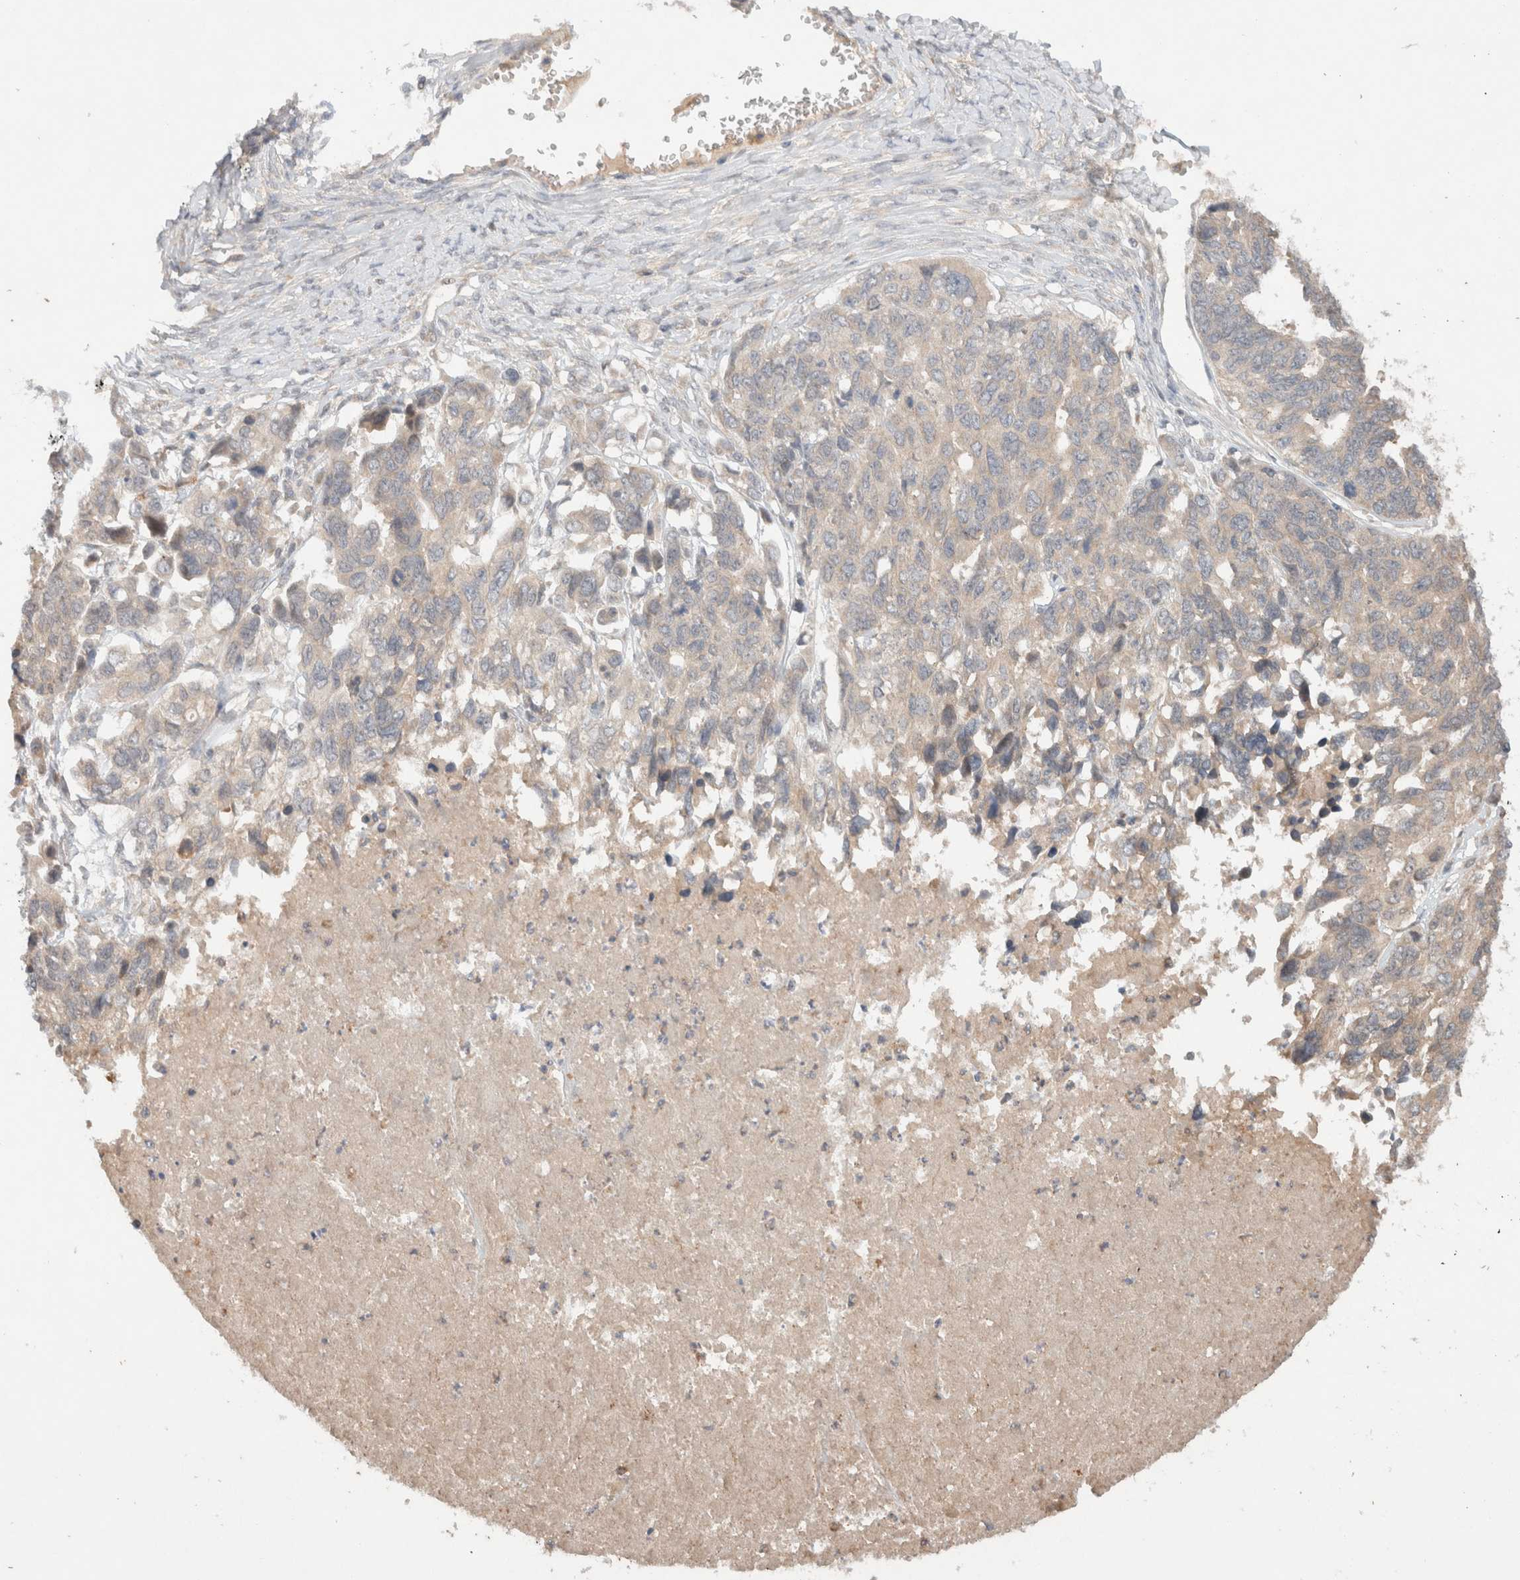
{"staining": {"intensity": "weak", "quantity": "<25%", "location": "cytoplasmic/membranous"}, "tissue": "ovarian cancer", "cell_type": "Tumor cells", "image_type": "cancer", "snomed": [{"axis": "morphology", "description": "Cystadenocarcinoma, serous, NOS"}, {"axis": "topography", "description": "Ovary"}], "caption": "Immunohistochemistry image of neoplastic tissue: human serous cystadenocarcinoma (ovarian) stained with DAB reveals no significant protein expression in tumor cells.", "gene": "KLHL20", "patient": {"sex": "female", "age": 79}}